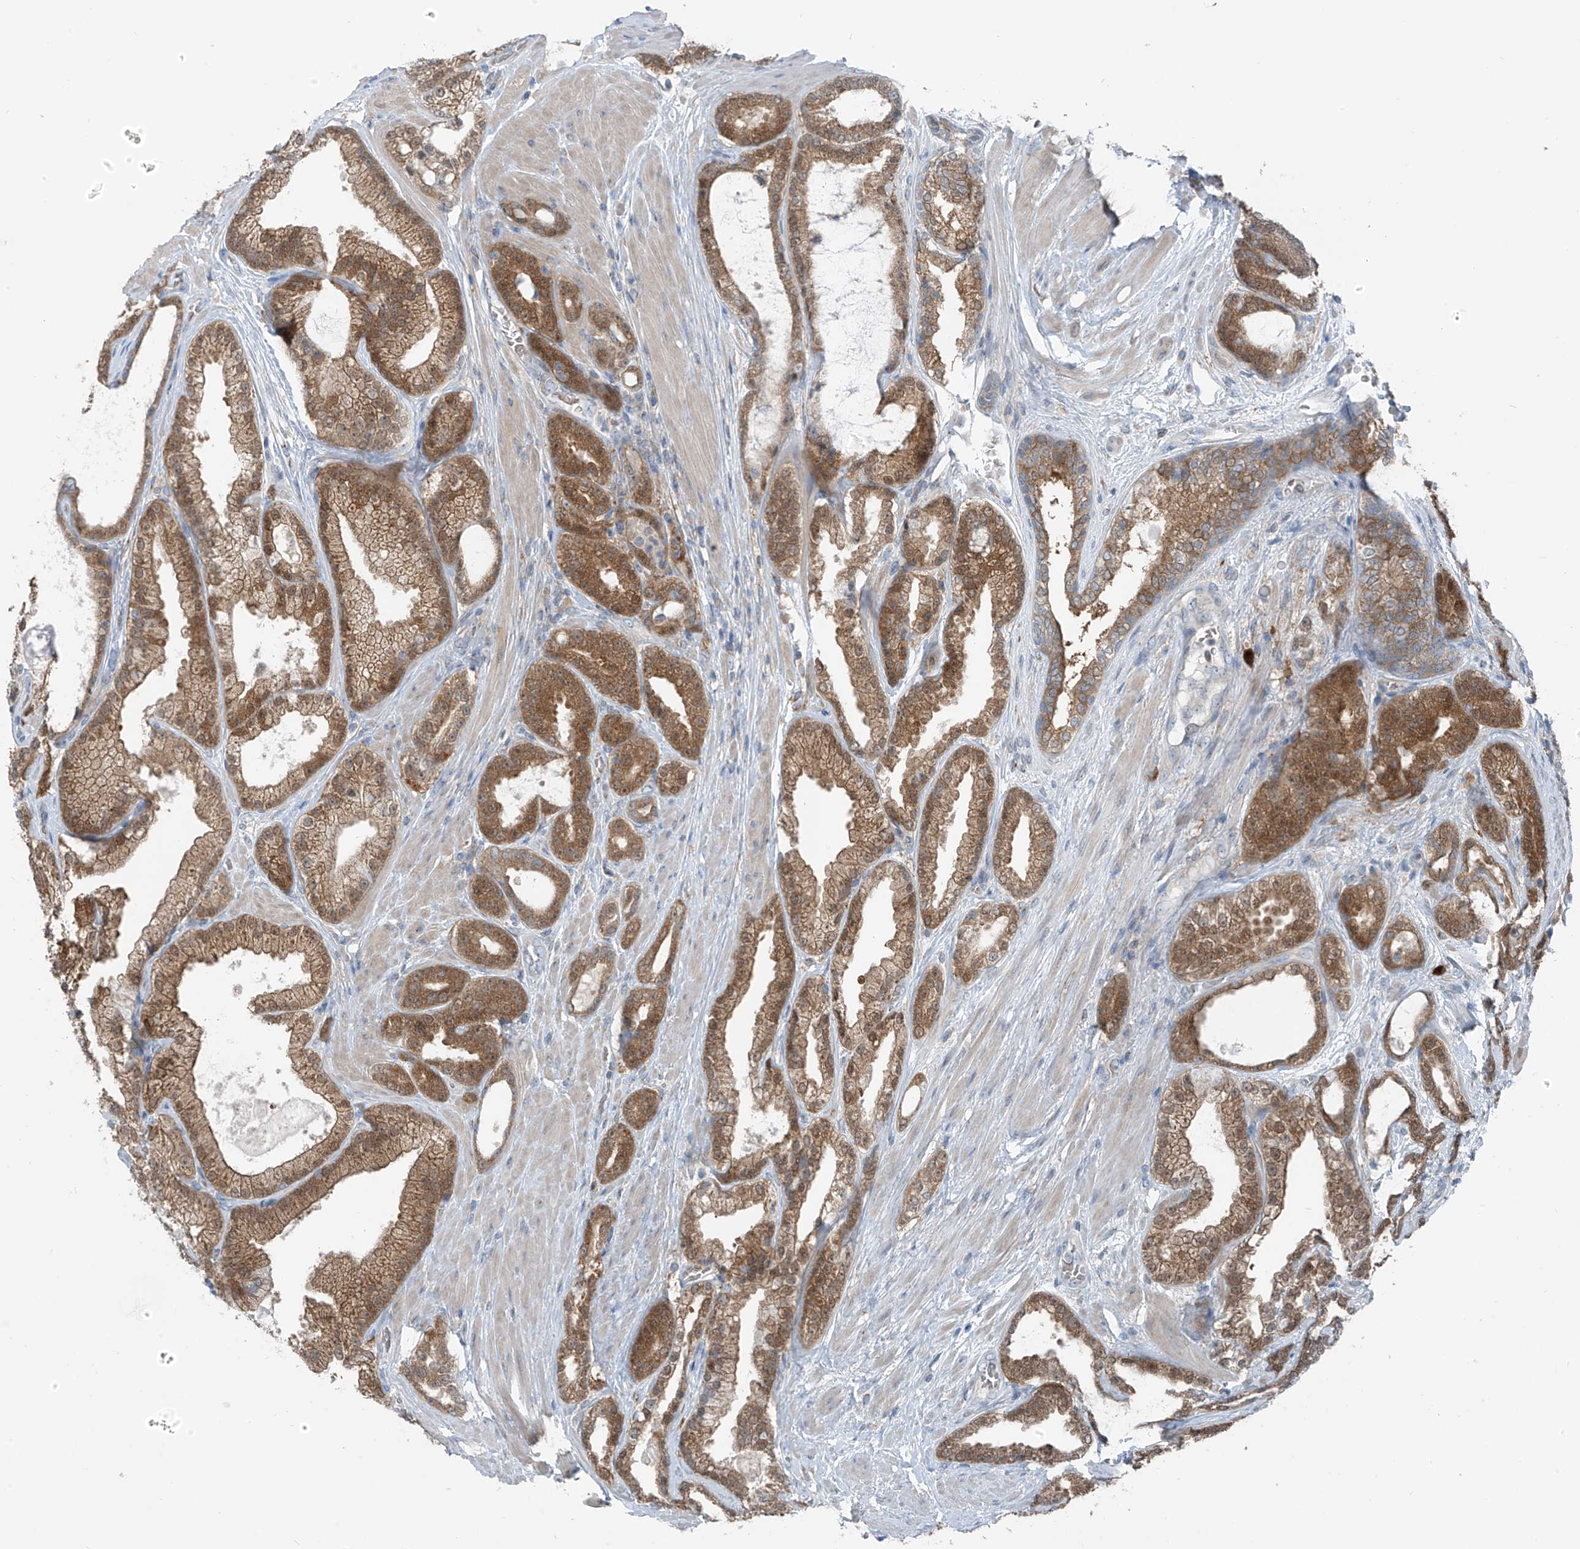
{"staining": {"intensity": "moderate", "quantity": ">75%", "location": "cytoplasmic/membranous"}, "tissue": "prostate cancer", "cell_type": "Tumor cells", "image_type": "cancer", "snomed": [{"axis": "morphology", "description": "Adenocarcinoma, High grade"}, {"axis": "topography", "description": "Prostate"}], "caption": "Moderate cytoplasmic/membranous staining for a protein is present in approximately >75% of tumor cells of prostate cancer (high-grade adenocarcinoma) using immunohistochemistry.", "gene": "SLC12A6", "patient": {"sex": "male", "age": 60}}